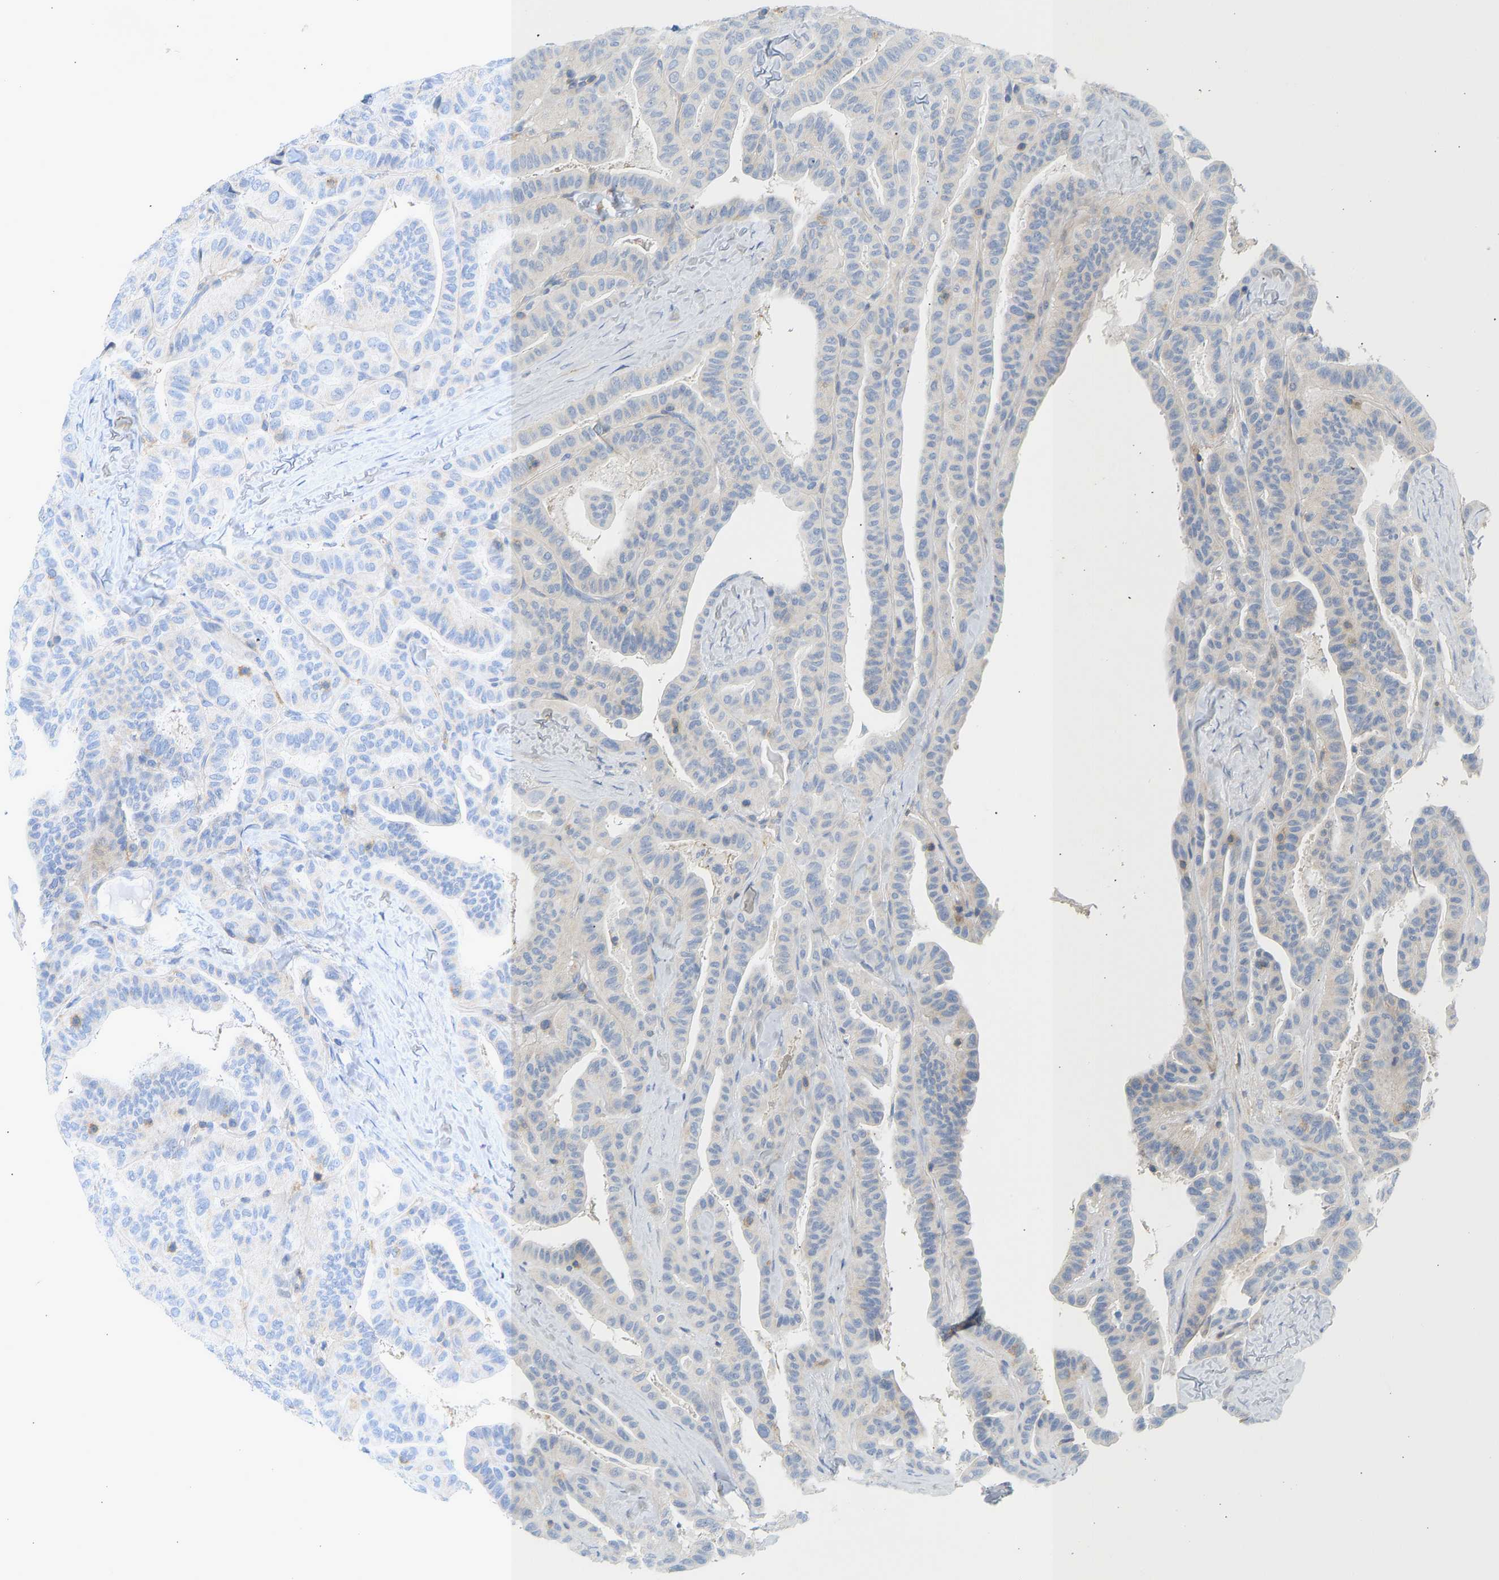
{"staining": {"intensity": "negative", "quantity": "none", "location": "none"}, "tissue": "thyroid cancer", "cell_type": "Tumor cells", "image_type": "cancer", "snomed": [{"axis": "morphology", "description": "Papillary adenocarcinoma, NOS"}, {"axis": "topography", "description": "Thyroid gland"}], "caption": "Immunohistochemical staining of human papillary adenocarcinoma (thyroid) reveals no significant expression in tumor cells.", "gene": "BVES", "patient": {"sex": "male", "age": 77}}